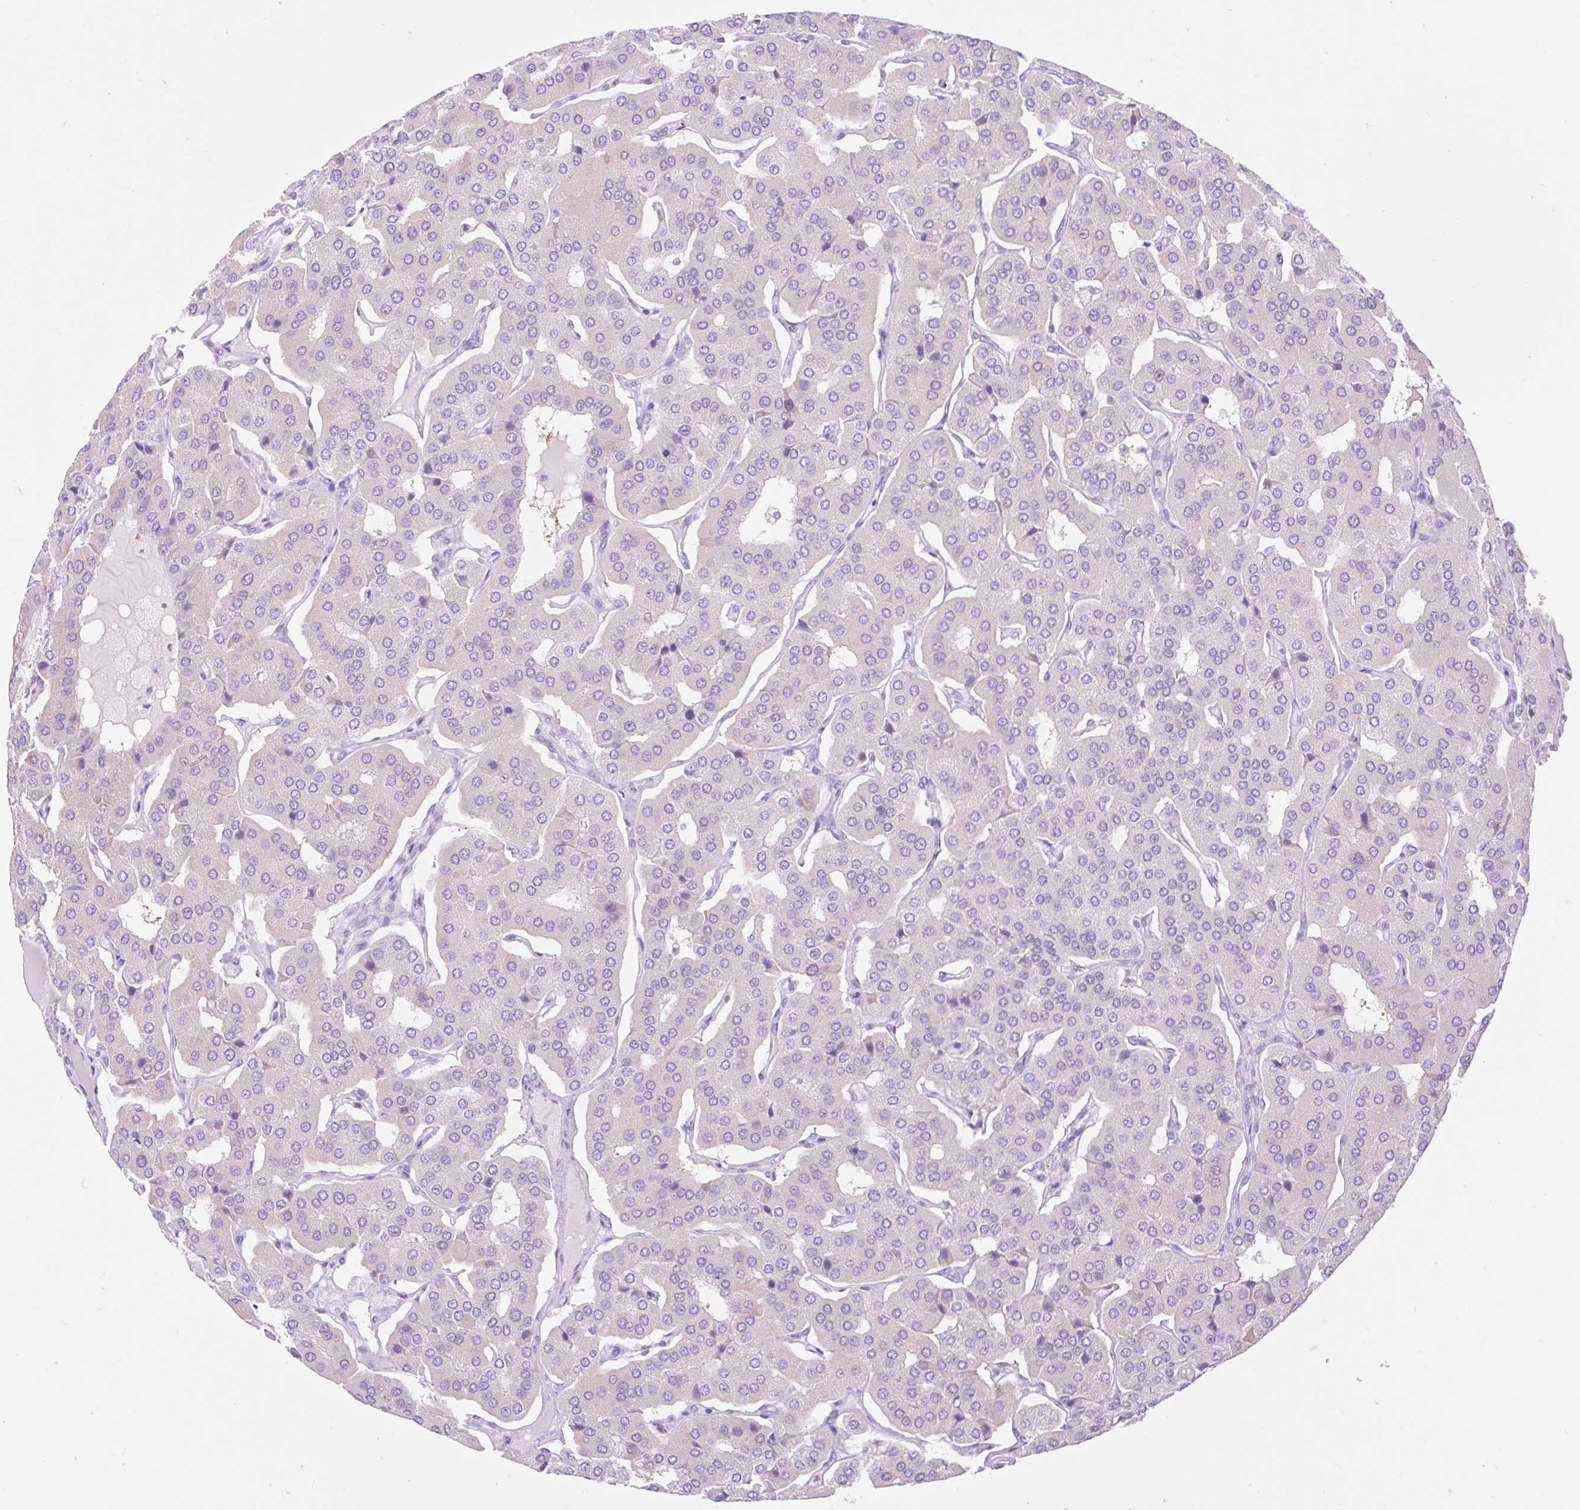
{"staining": {"intensity": "negative", "quantity": "none", "location": "none"}, "tissue": "parathyroid gland", "cell_type": "Glandular cells", "image_type": "normal", "snomed": [{"axis": "morphology", "description": "Normal tissue, NOS"}, {"axis": "morphology", "description": "Adenoma, NOS"}, {"axis": "topography", "description": "Parathyroid gland"}], "caption": "IHC of benign human parathyroid gland displays no expression in glandular cells. (DAB immunohistochemistry (IHC) visualized using brightfield microscopy, high magnification).", "gene": "SLC25A40", "patient": {"sex": "female", "age": 86}}